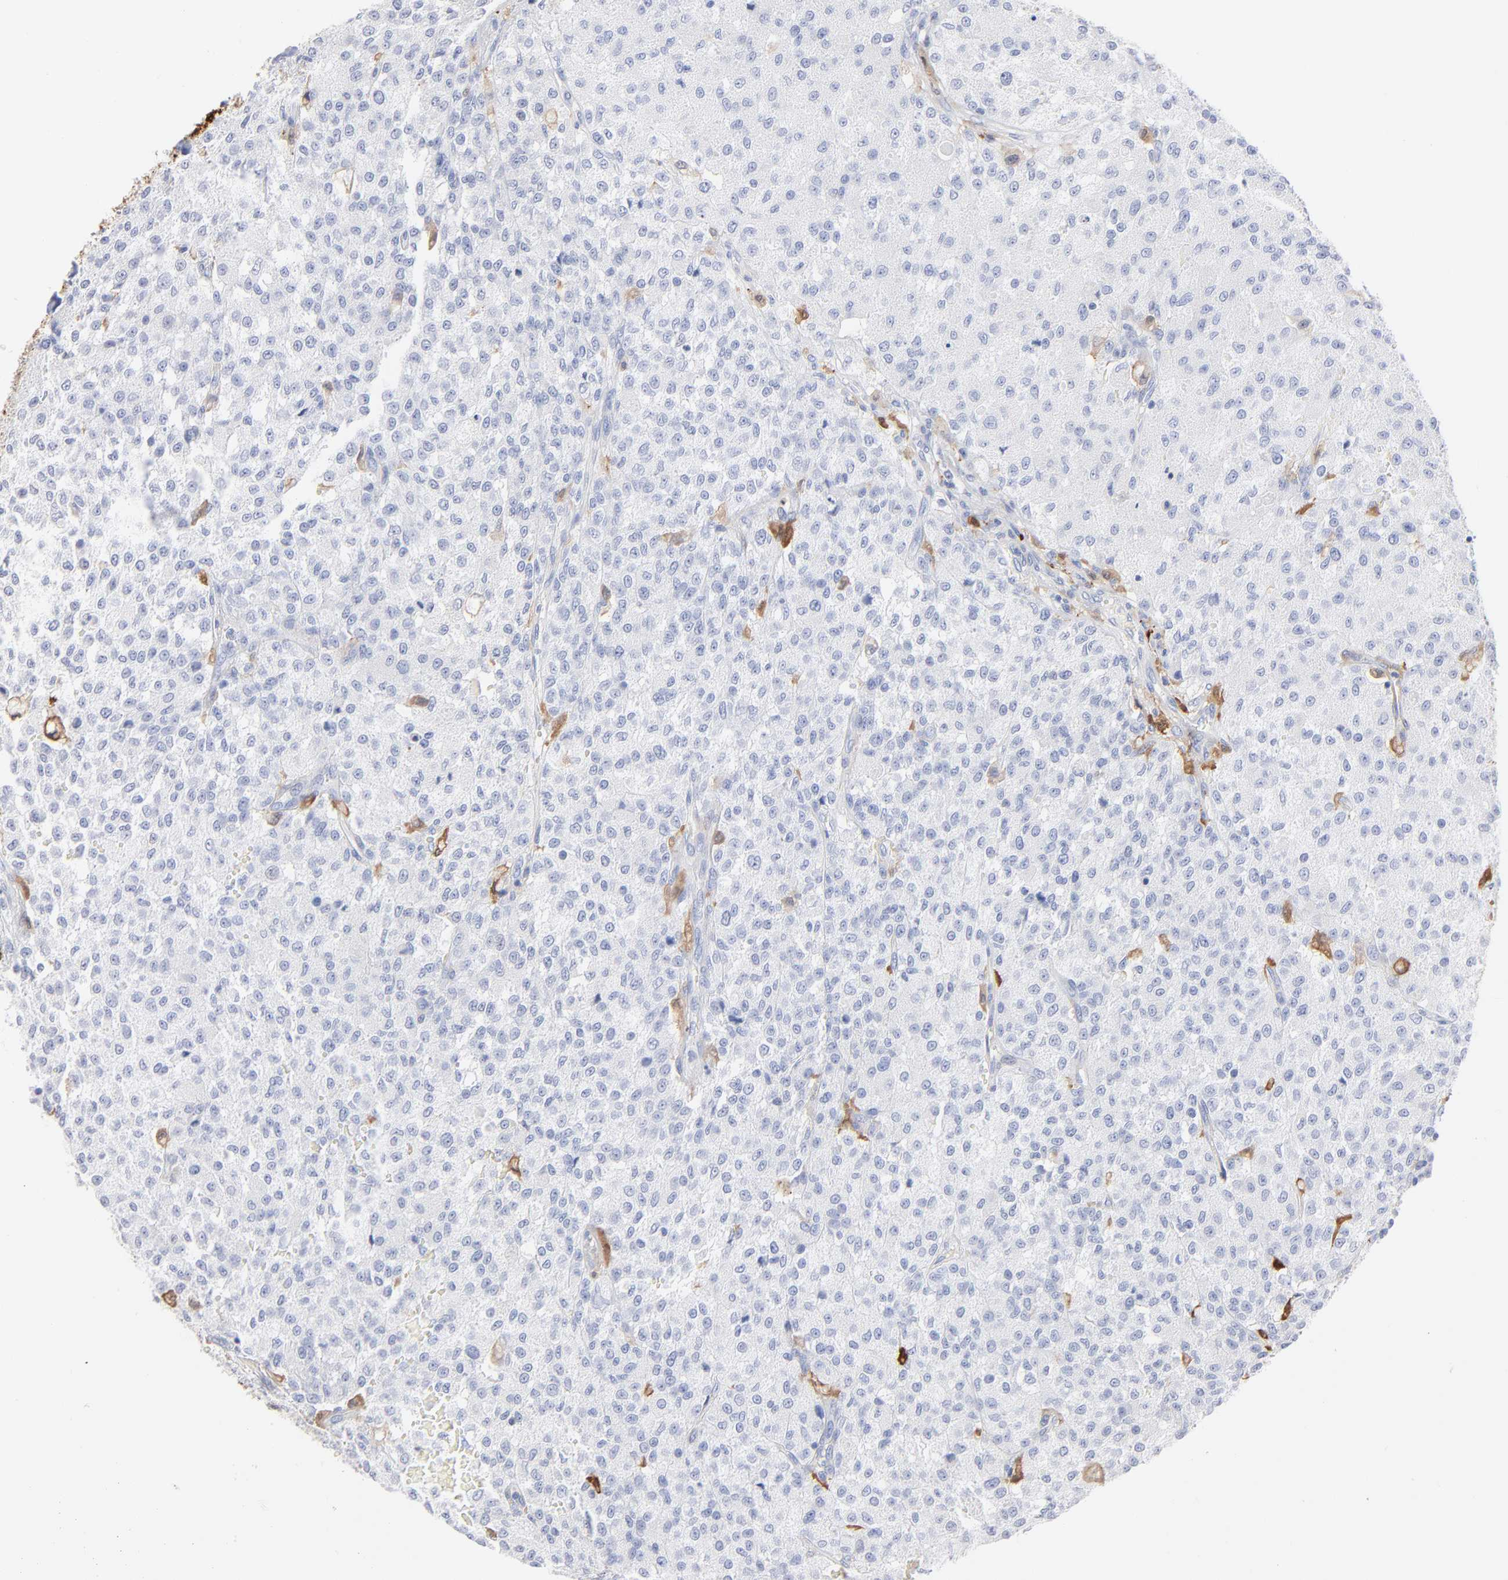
{"staining": {"intensity": "negative", "quantity": "none", "location": "none"}, "tissue": "testis cancer", "cell_type": "Tumor cells", "image_type": "cancer", "snomed": [{"axis": "morphology", "description": "Seminoma, NOS"}, {"axis": "topography", "description": "Testis"}], "caption": "DAB immunohistochemical staining of human testis cancer shows no significant staining in tumor cells. (DAB immunohistochemistry visualized using brightfield microscopy, high magnification).", "gene": "IFIT2", "patient": {"sex": "male", "age": 59}}